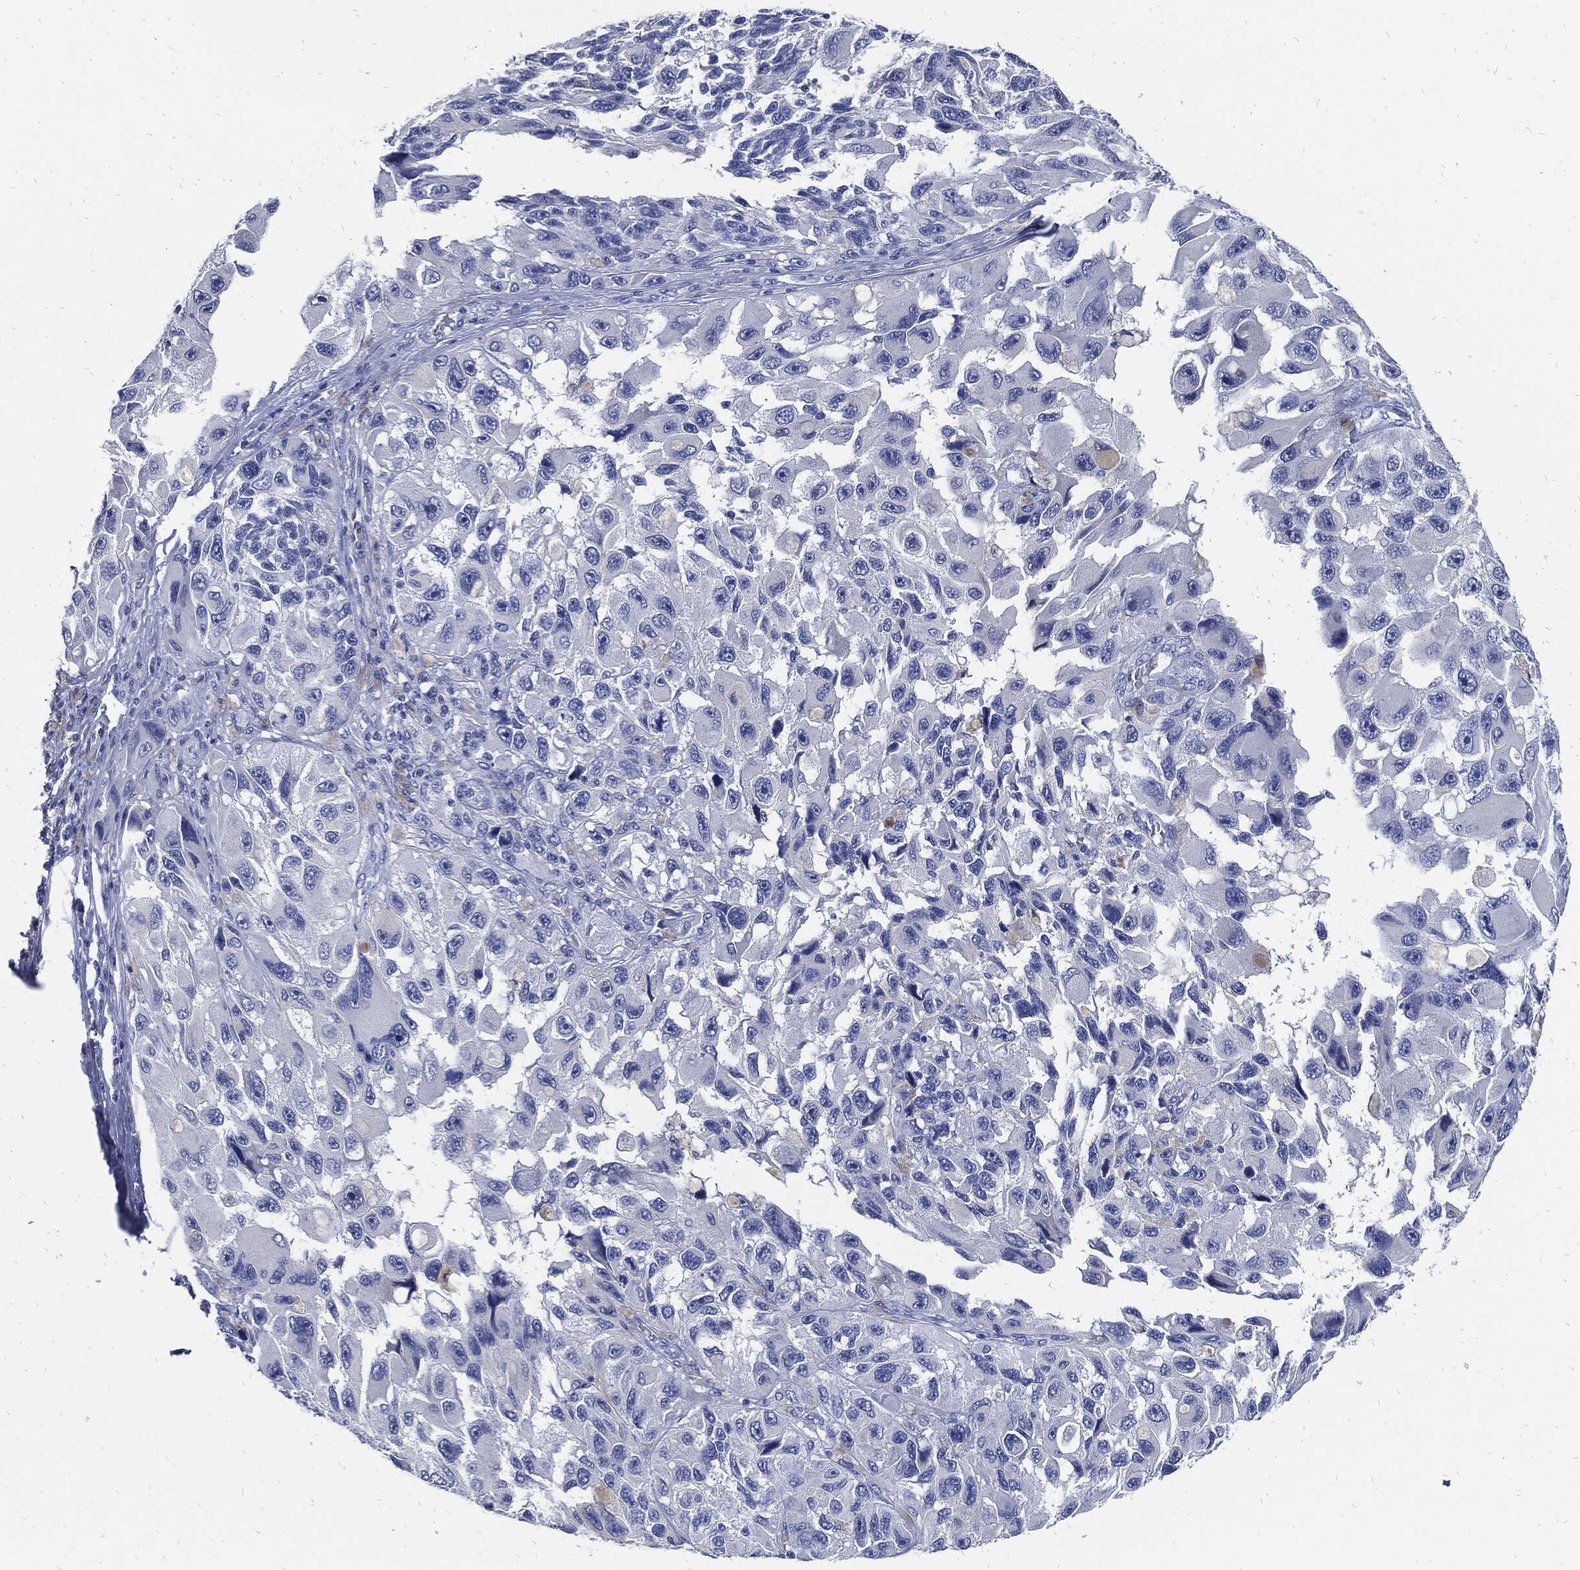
{"staining": {"intensity": "negative", "quantity": "none", "location": "none"}, "tissue": "melanoma", "cell_type": "Tumor cells", "image_type": "cancer", "snomed": [{"axis": "morphology", "description": "Malignant melanoma, NOS"}, {"axis": "topography", "description": "Skin"}], "caption": "Protein analysis of malignant melanoma exhibits no significant staining in tumor cells. (DAB (3,3'-diaminobenzidine) immunohistochemistry, high magnification).", "gene": "FABP4", "patient": {"sex": "female", "age": 73}}